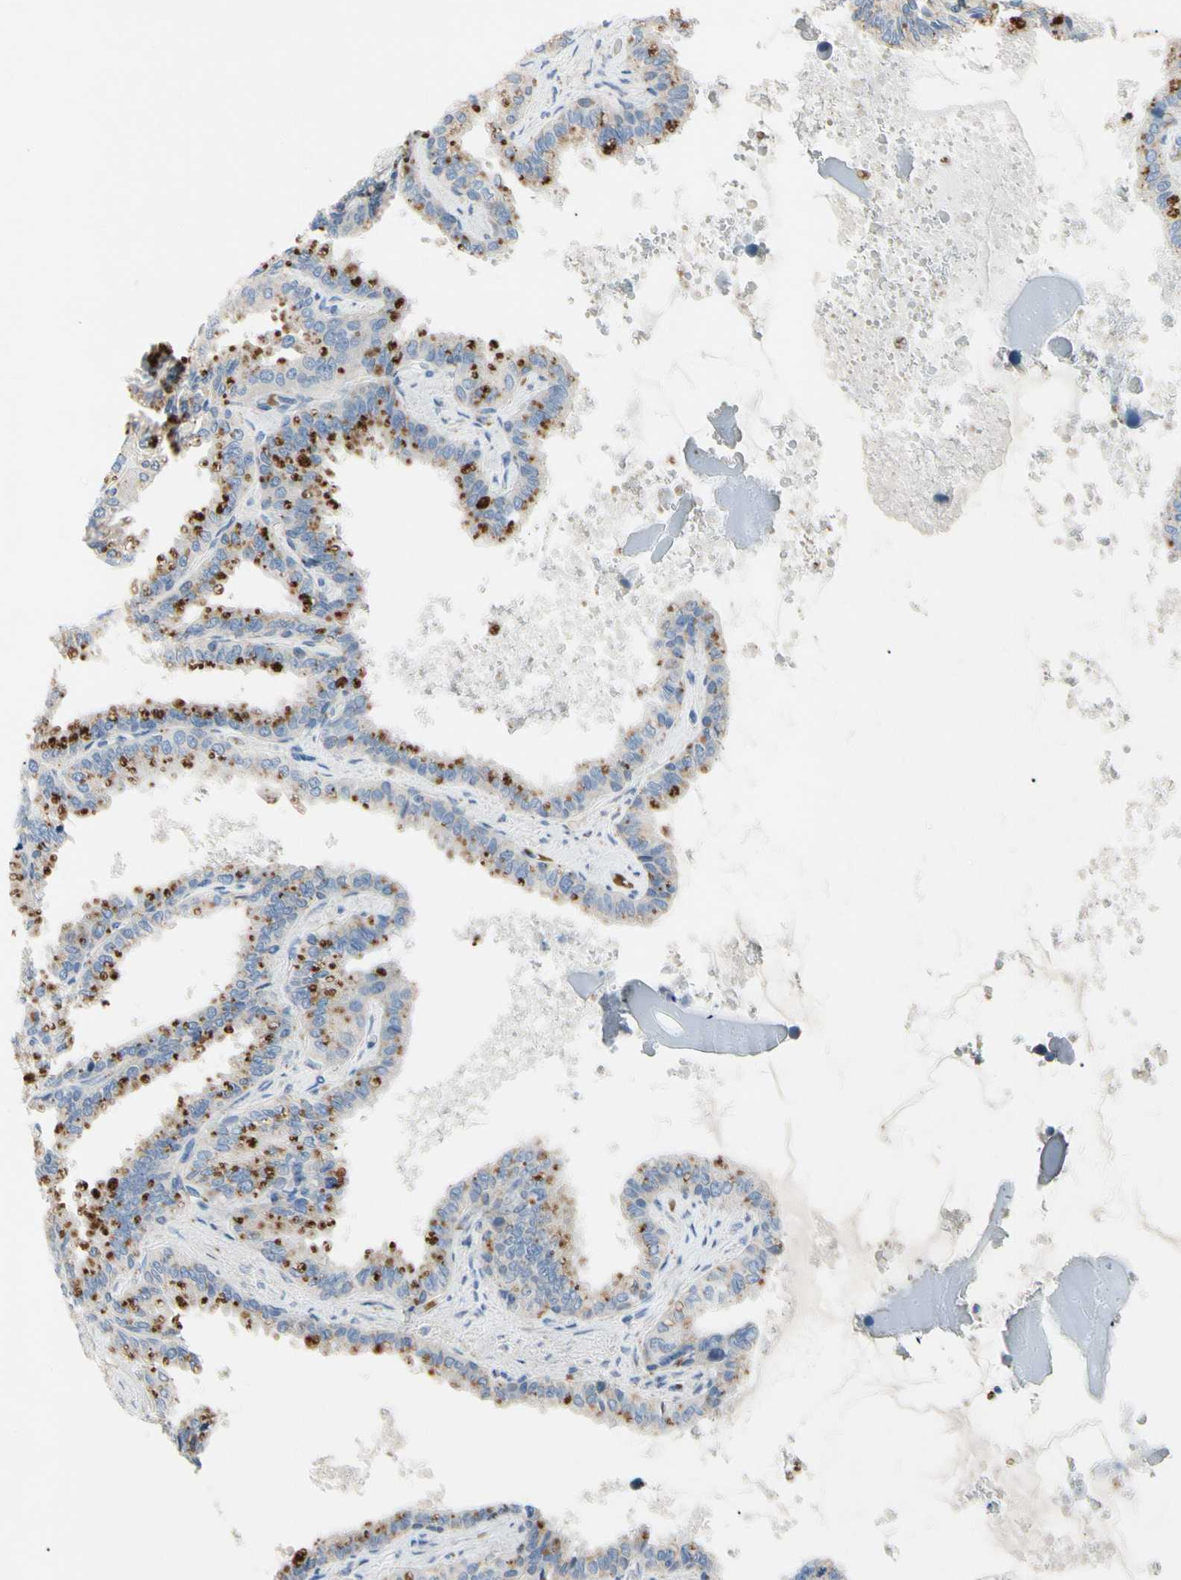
{"staining": {"intensity": "strong", "quantity": "25%-75%", "location": "cytoplasmic/membranous"}, "tissue": "seminal vesicle", "cell_type": "Glandular cells", "image_type": "normal", "snomed": [{"axis": "morphology", "description": "Normal tissue, NOS"}, {"axis": "topography", "description": "Seminal veicle"}], "caption": "Protein staining shows strong cytoplasmic/membranous expression in approximately 25%-75% of glandular cells in unremarkable seminal vesicle.", "gene": "RETSAT", "patient": {"sex": "male", "age": 46}}